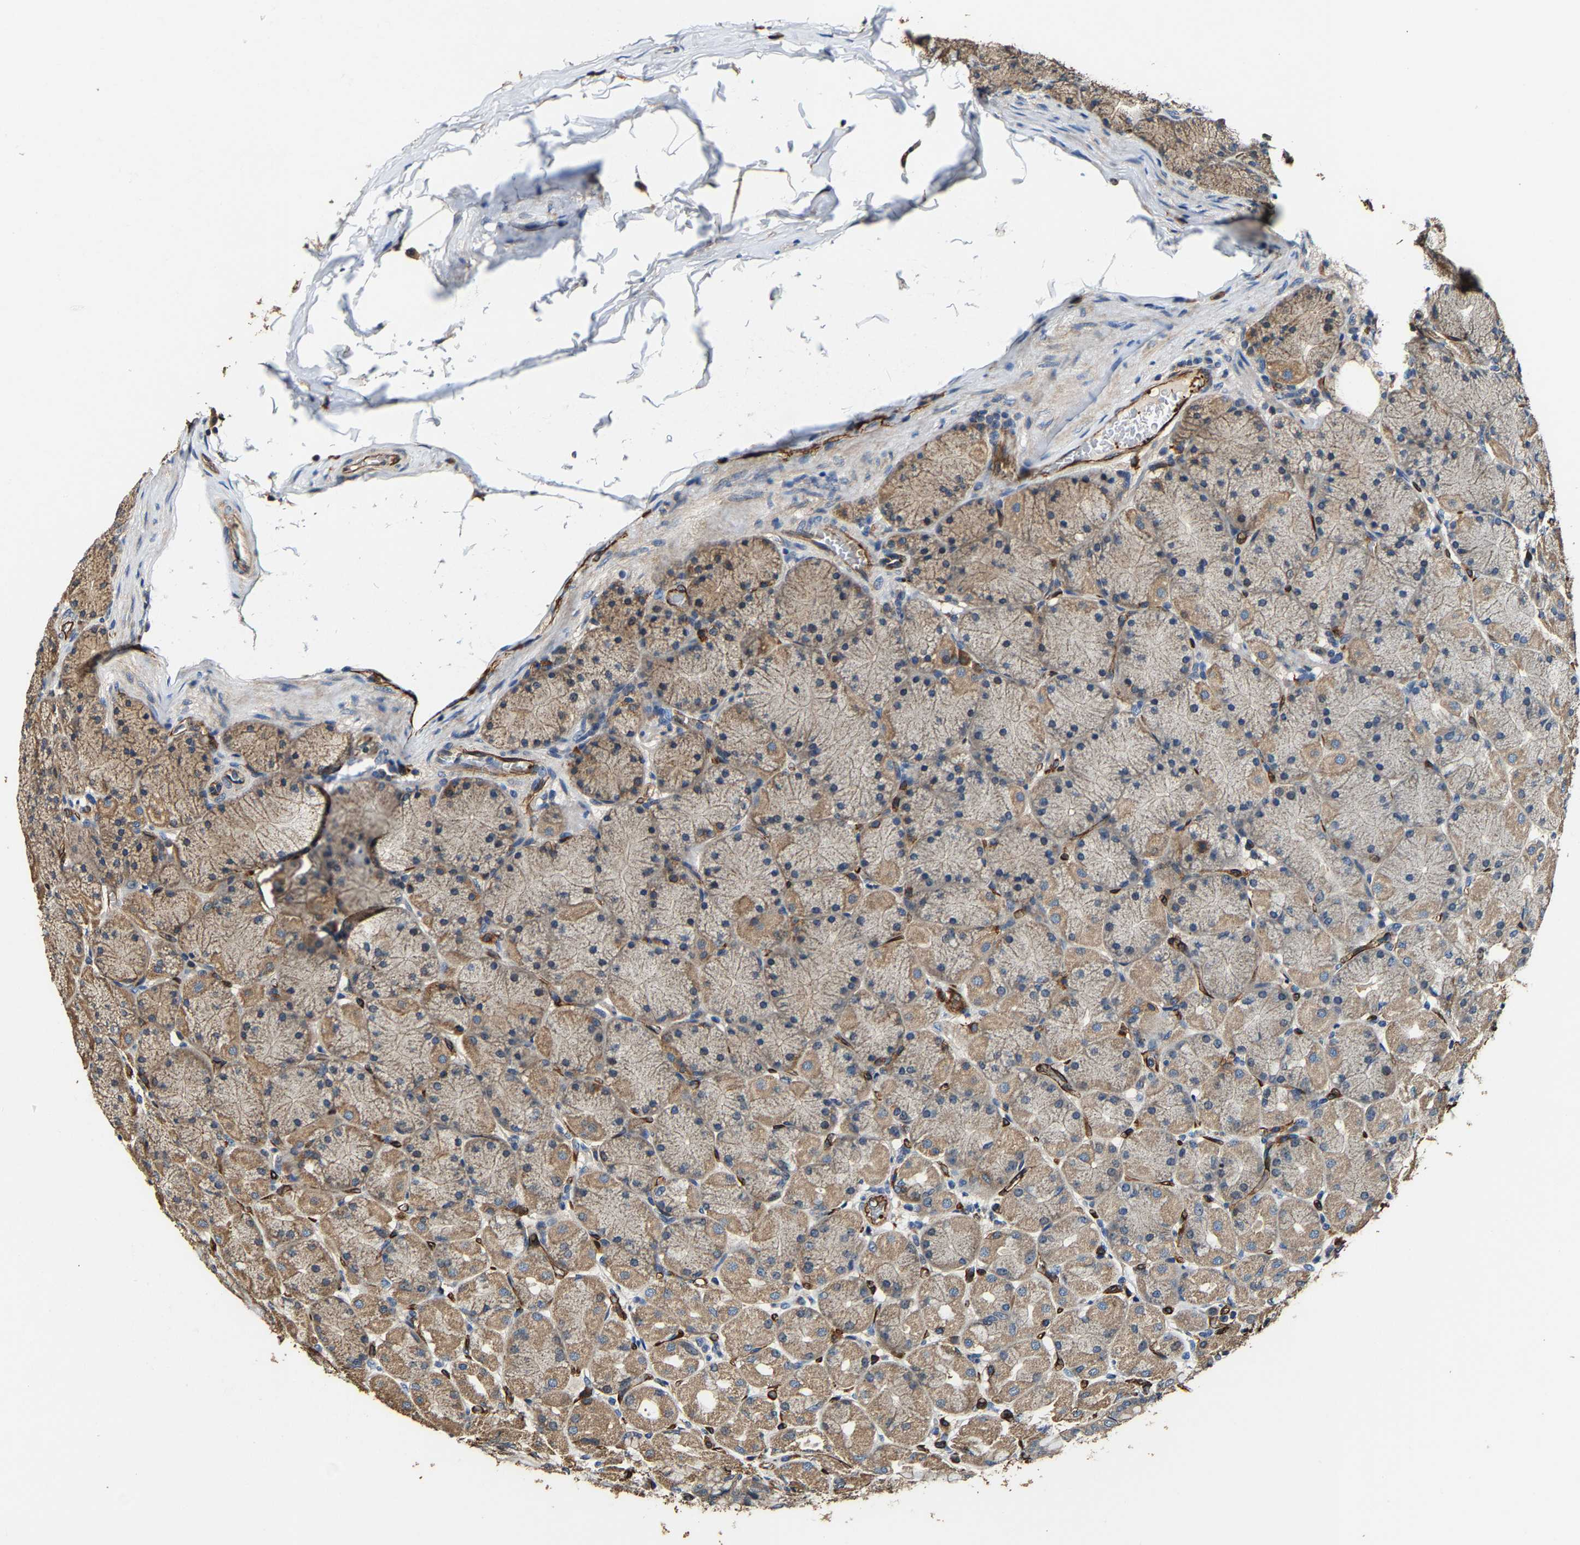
{"staining": {"intensity": "moderate", "quantity": ">75%", "location": "cytoplasmic/membranous"}, "tissue": "stomach", "cell_type": "Glandular cells", "image_type": "normal", "snomed": [{"axis": "morphology", "description": "Normal tissue, NOS"}, {"axis": "topography", "description": "Stomach, upper"}], "caption": "The photomicrograph shows a brown stain indicating the presence of a protein in the cytoplasmic/membranous of glandular cells in stomach. (Brightfield microscopy of DAB IHC at high magnification).", "gene": "GFRA3", "patient": {"sex": "female", "age": 56}}